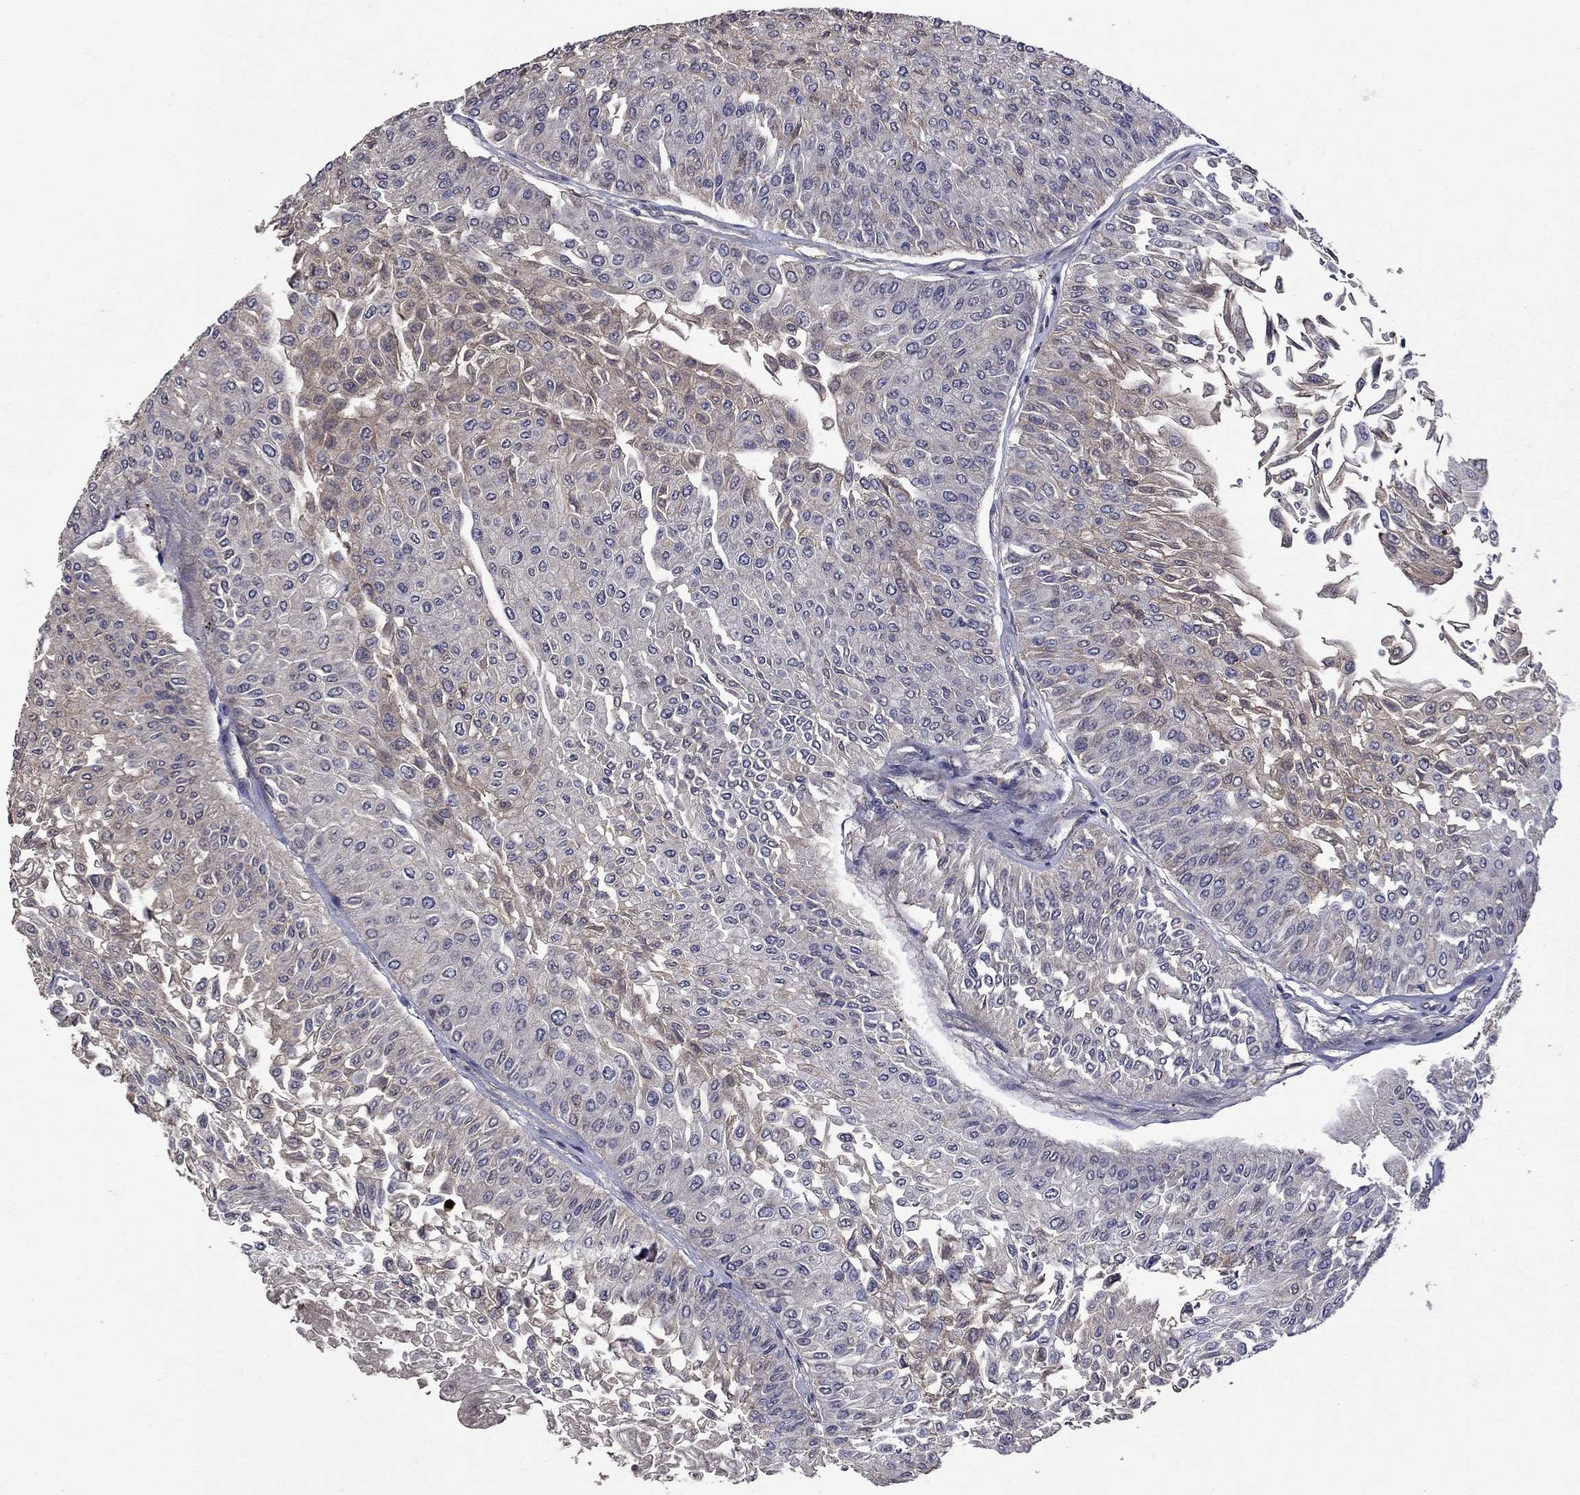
{"staining": {"intensity": "negative", "quantity": "none", "location": "none"}, "tissue": "urothelial cancer", "cell_type": "Tumor cells", "image_type": "cancer", "snomed": [{"axis": "morphology", "description": "Urothelial carcinoma, Low grade"}, {"axis": "topography", "description": "Urinary bladder"}], "caption": "Tumor cells are negative for protein expression in human low-grade urothelial carcinoma.", "gene": "SATB1", "patient": {"sex": "male", "age": 67}}